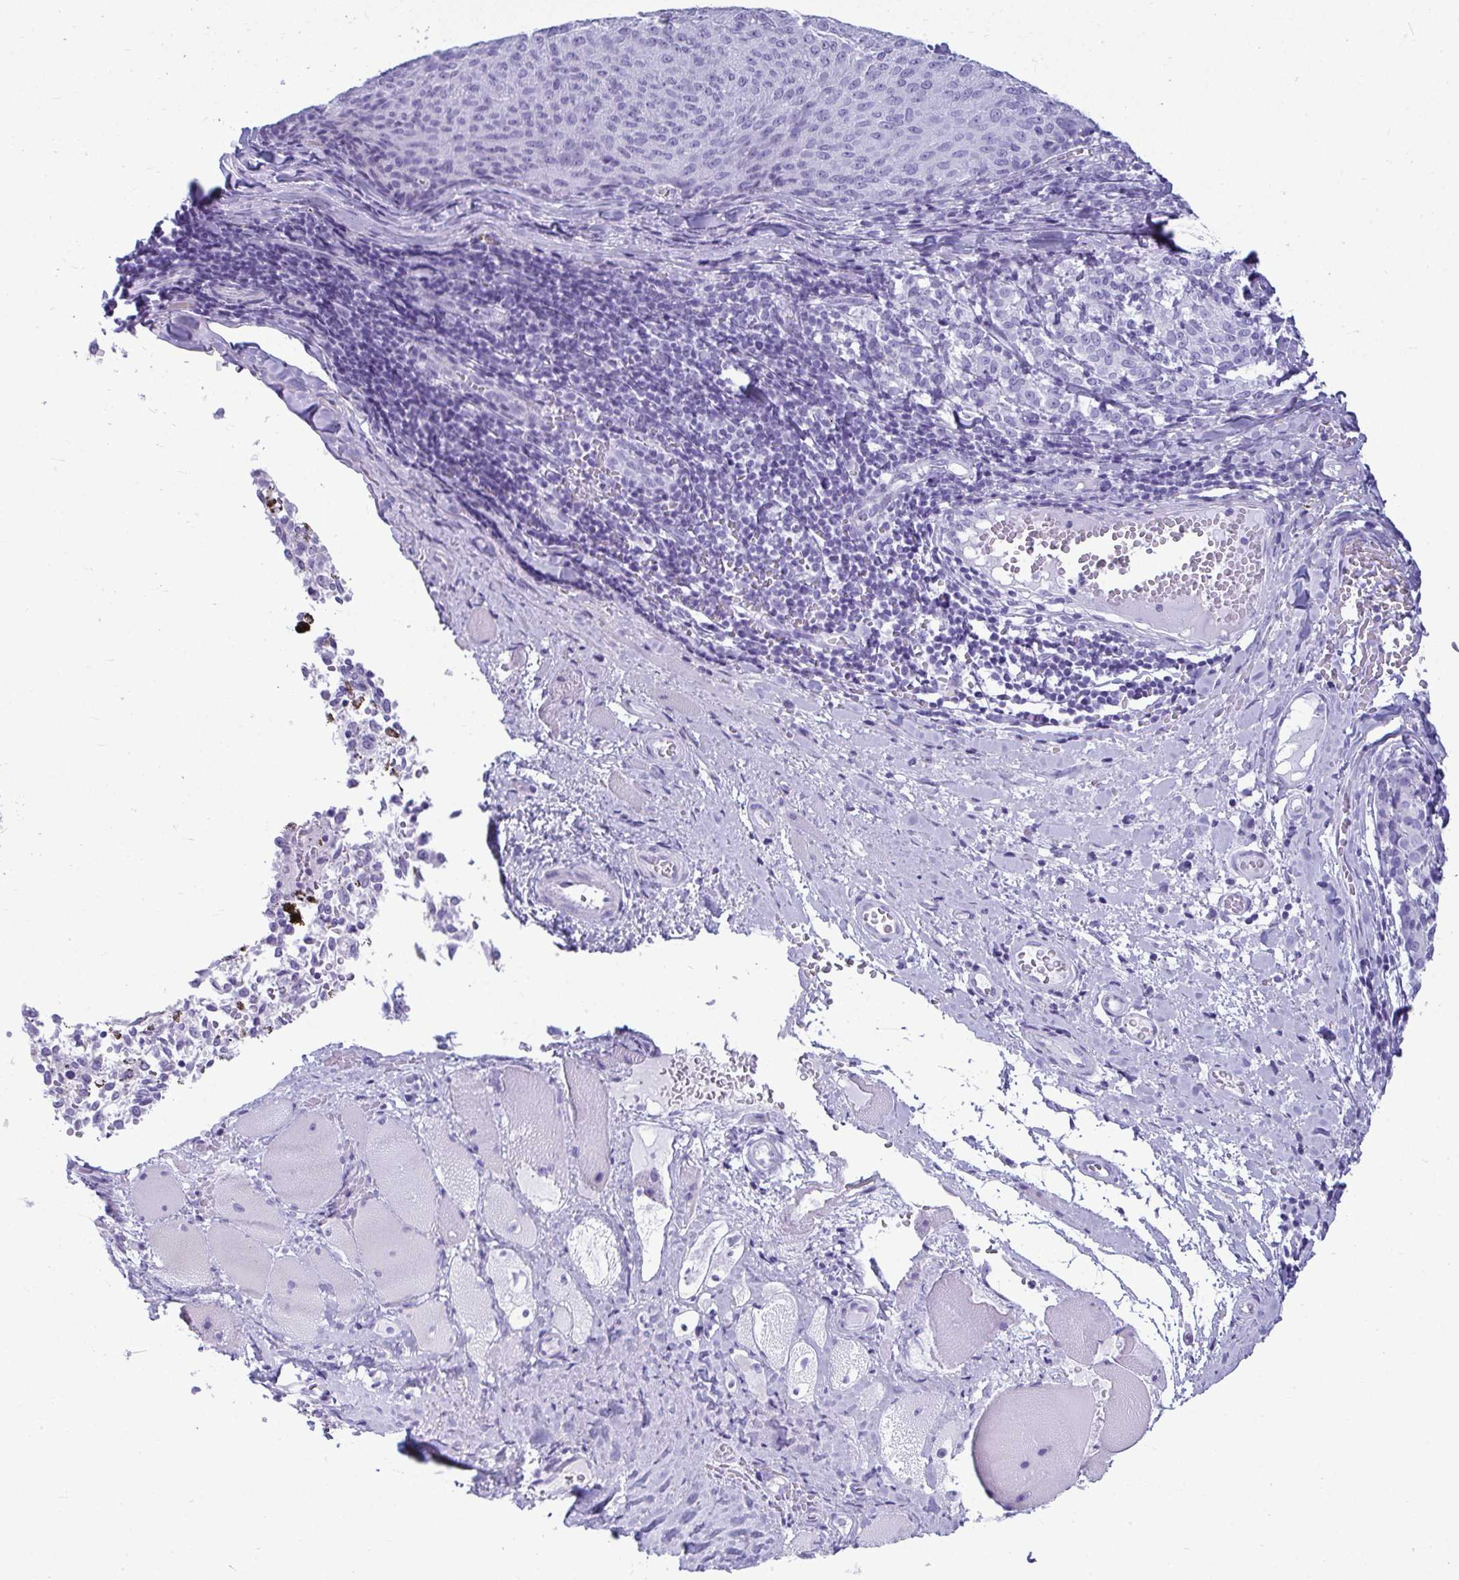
{"staining": {"intensity": "negative", "quantity": "none", "location": "none"}, "tissue": "melanoma", "cell_type": "Tumor cells", "image_type": "cancer", "snomed": [{"axis": "morphology", "description": "Malignant melanoma, NOS"}, {"axis": "topography", "description": "Skin"}], "caption": "Tumor cells are negative for brown protein staining in malignant melanoma. (Brightfield microscopy of DAB immunohistochemistry (IHC) at high magnification).", "gene": "CLGN", "patient": {"sex": "female", "age": 72}}